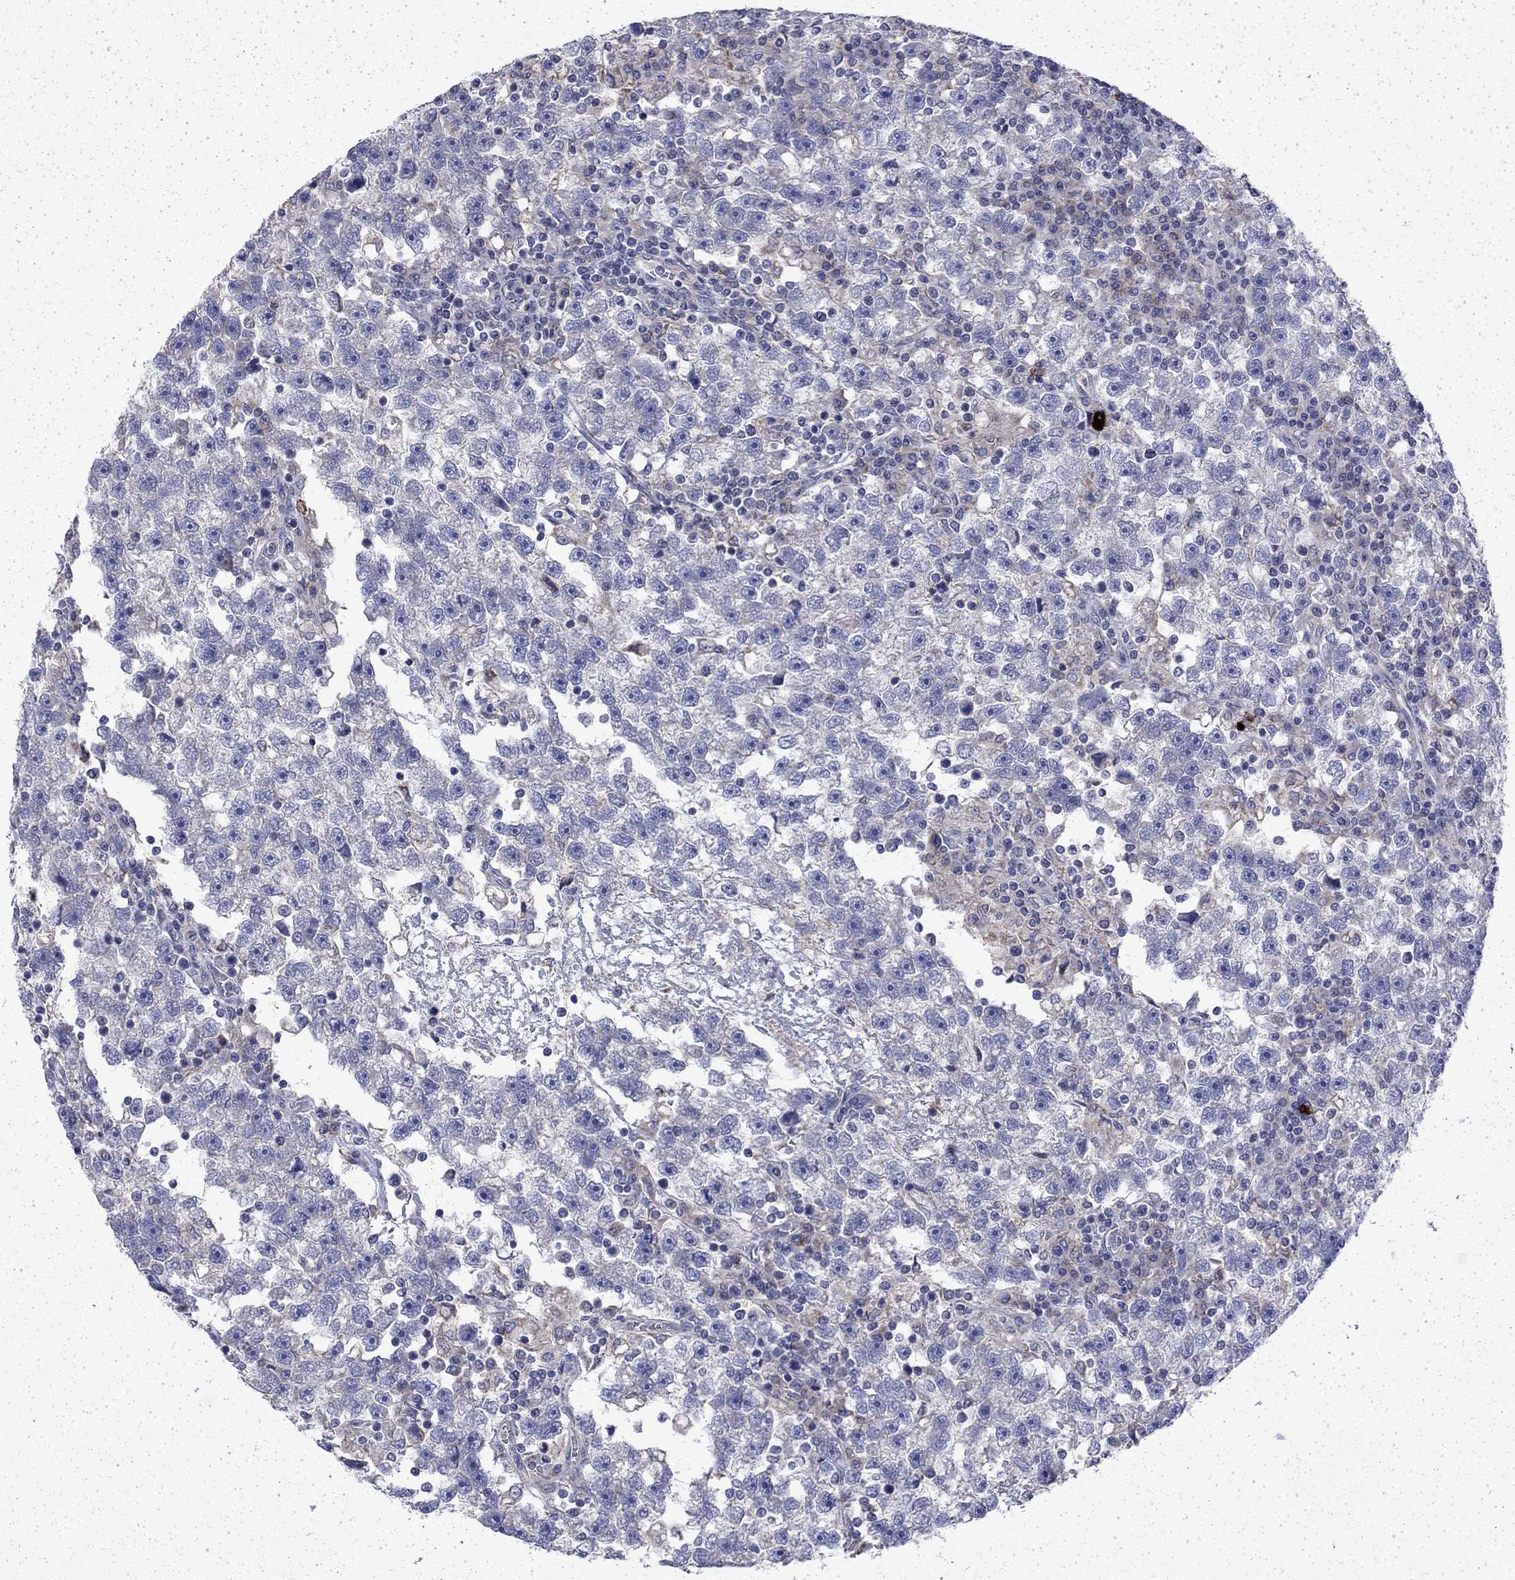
{"staining": {"intensity": "negative", "quantity": "none", "location": "none"}, "tissue": "testis cancer", "cell_type": "Tumor cells", "image_type": "cancer", "snomed": [{"axis": "morphology", "description": "Seminoma, NOS"}, {"axis": "topography", "description": "Testis"}], "caption": "Human testis seminoma stained for a protein using immunohistochemistry (IHC) demonstrates no expression in tumor cells.", "gene": "DTNA", "patient": {"sex": "male", "age": 47}}